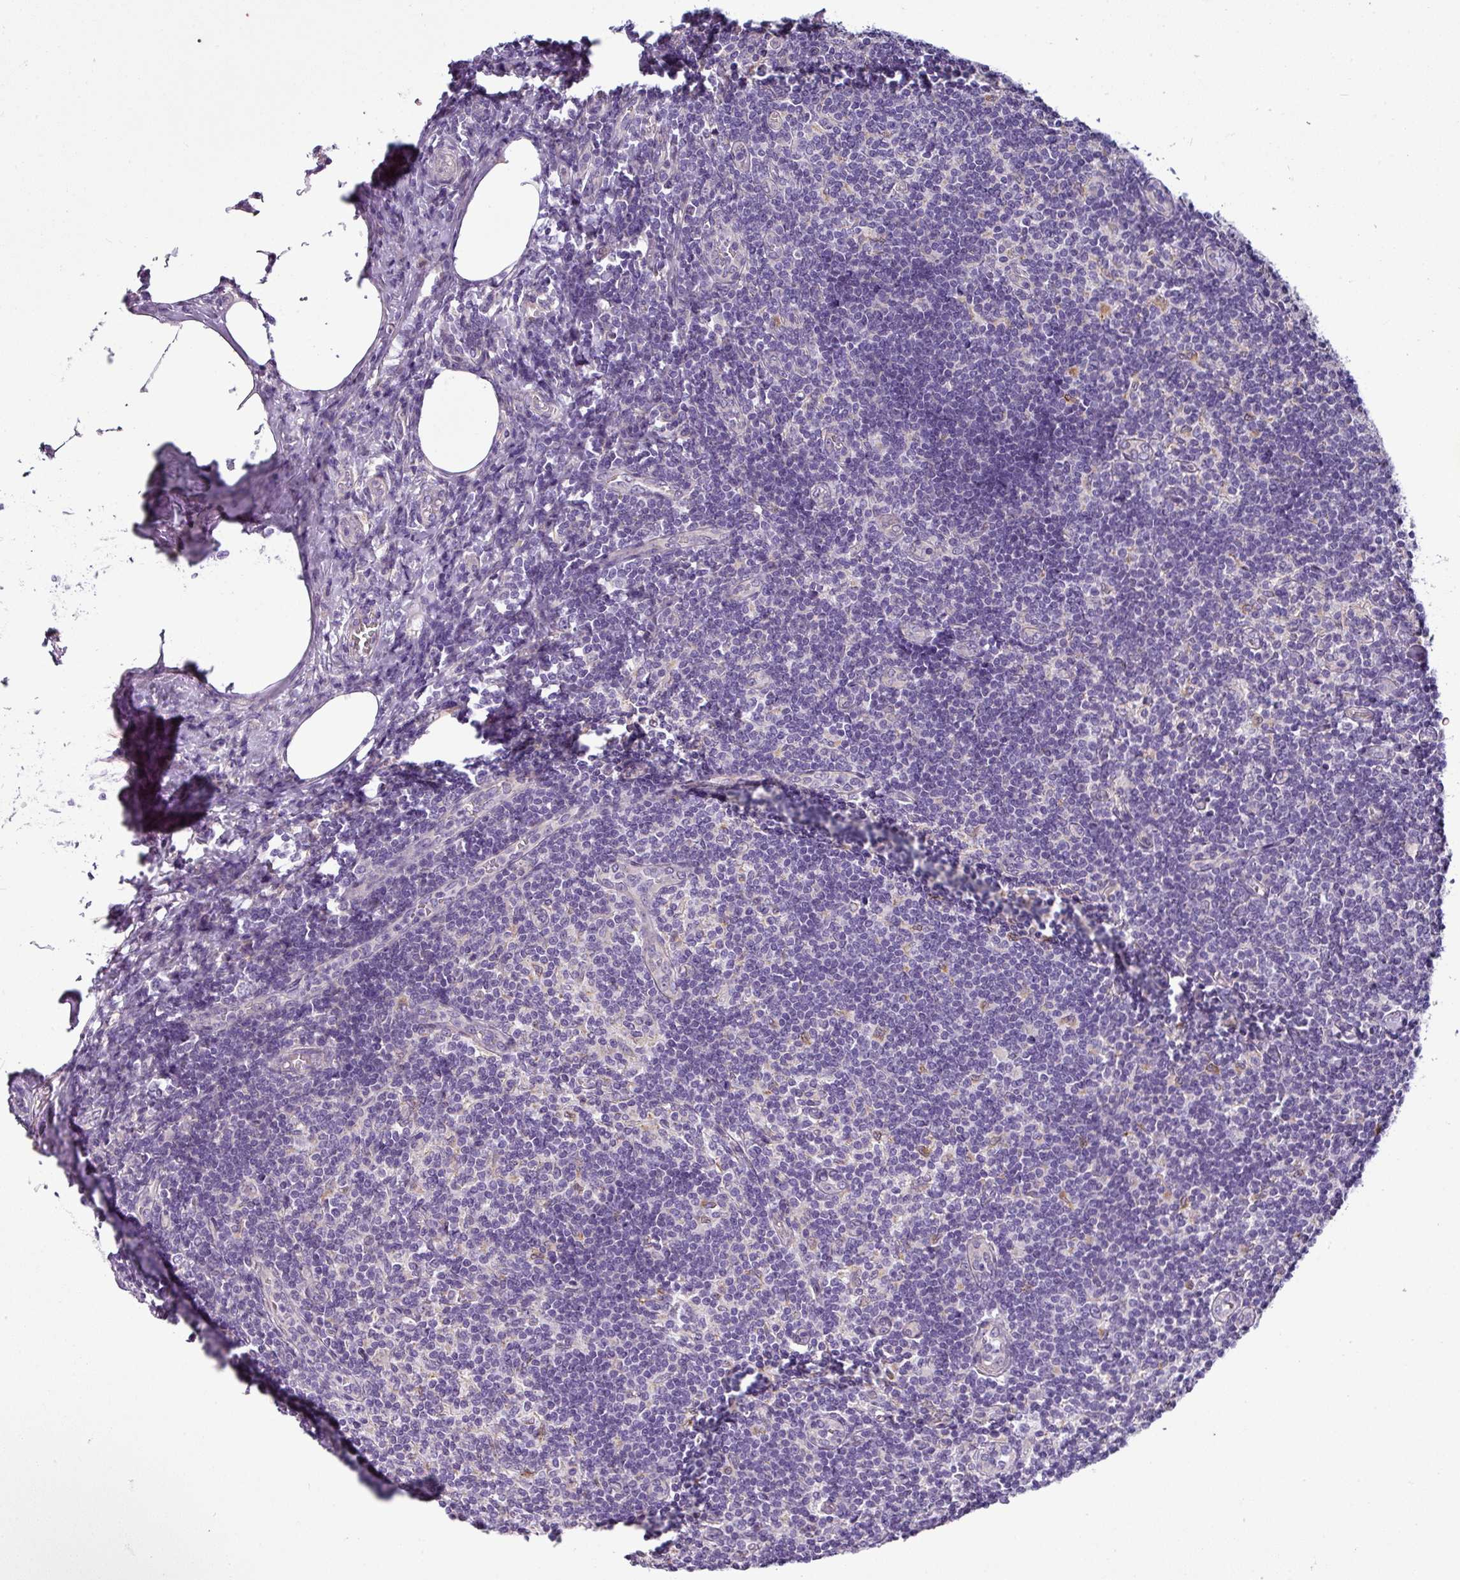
{"staining": {"intensity": "negative", "quantity": "none", "location": "none"}, "tissue": "lymph node", "cell_type": "Germinal center cells", "image_type": "normal", "snomed": [{"axis": "morphology", "description": "Normal tissue, NOS"}, {"axis": "topography", "description": "Lymph node"}], "caption": "The photomicrograph exhibits no staining of germinal center cells in unremarkable lymph node. (DAB (3,3'-diaminobenzidine) immunohistochemistry (IHC) visualized using brightfield microscopy, high magnification).", "gene": "TOR1AIP2", "patient": {"sex": "female", "age": 59}}